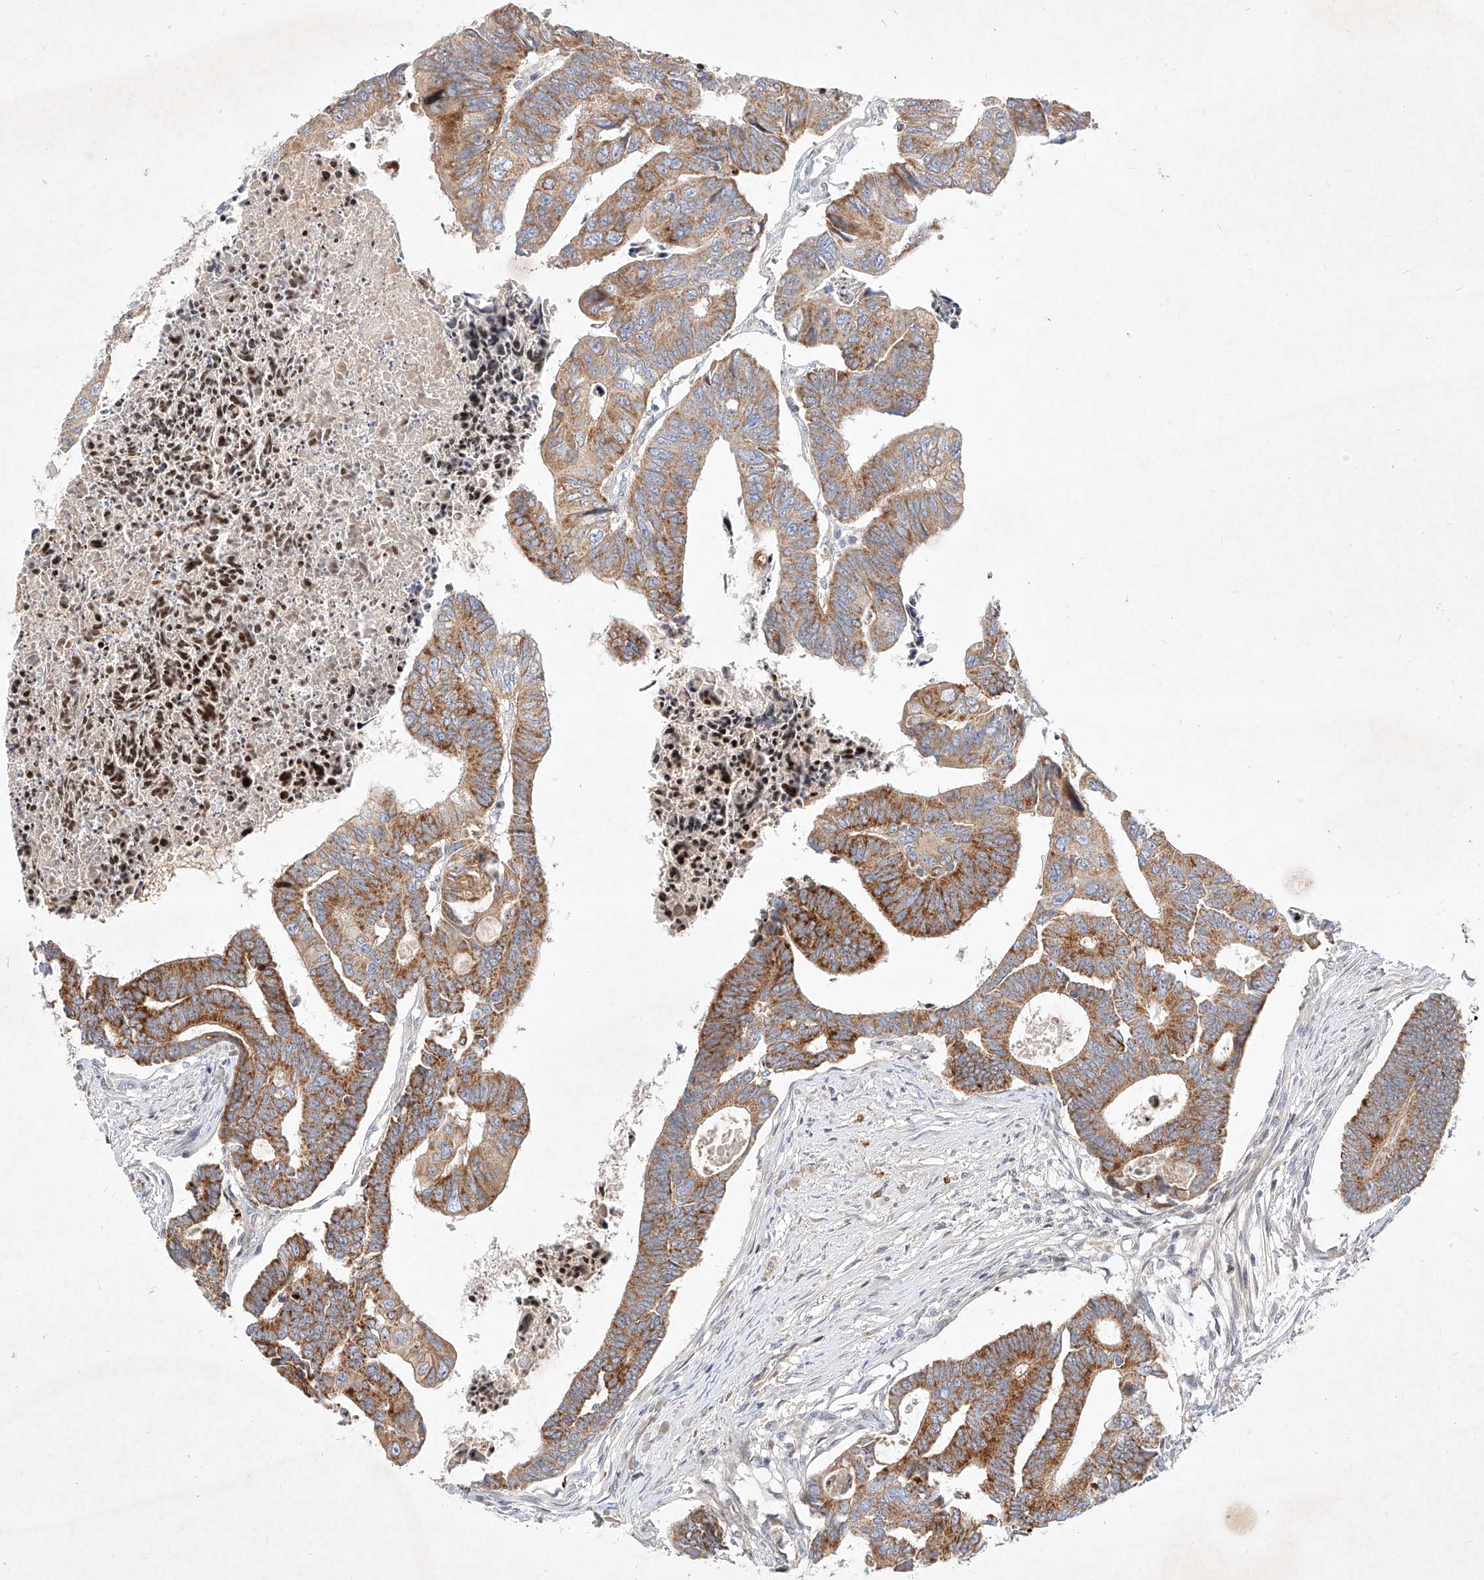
{"staining": {"intensity": "moderate", "quantity": ">75%", "location": "cytoplasmic/membranous"}, "tissue": "colorectal cancer", "cell_type": "Tumor cells", "image_type": "cancer", "snomed": [{"axis": "morphology", "description": "Adenocarcinoma, NOS"}, {"axis": "topography", "description": "Rectum"}], "caption": "Adenocarcinoma (colorectal) was stained to show a protein in brown. There is medium levels of moderate cytoplasmic/membranous expression in about >75% of tumor cells.", "gene": "OSGEPL1", "patient": {"sex": "female", "age": 65}}